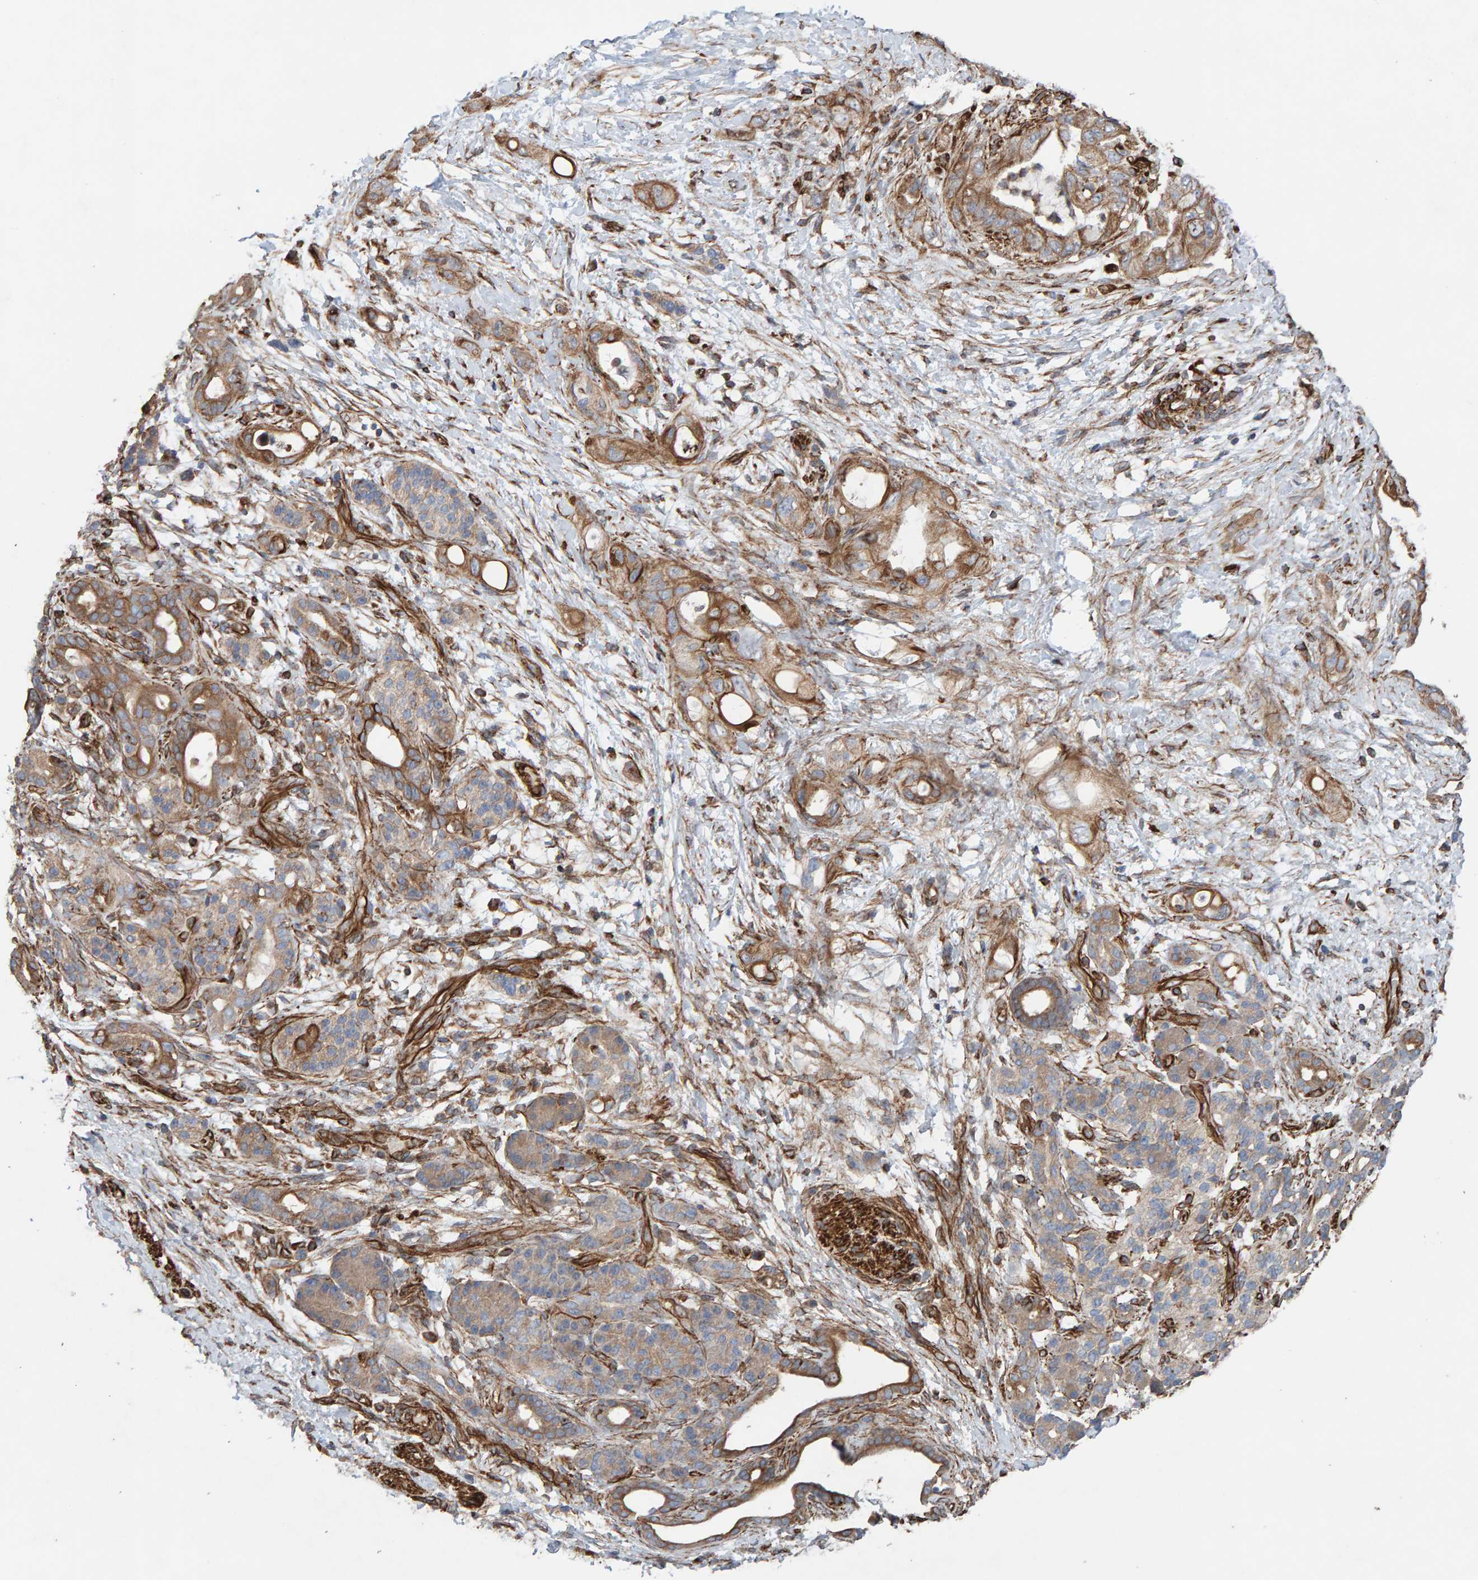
{"staining": {"intensity": "moderate", "quantity": ">75%", "location": "cytoplasmic/membranous"}, "tissue": "pancreatic cancer", "cell_type": "Tumor cells", "image_type": "cancer", "snomed": [{"axis": "morphology", "description": "Adenocarcinoma, NOS"}, {"axis": "topography", "description": "Pancreas"}], "caption": "This photomicrograph exhibits immunohistochemistry (IHC) staining of human pancreatic cancer, with medium moderate cytoplasmic/membranous positivity in about >75% of tumor cells.", "gene": "ZNF347", "patient": {"sex": "male", "age": 59}}